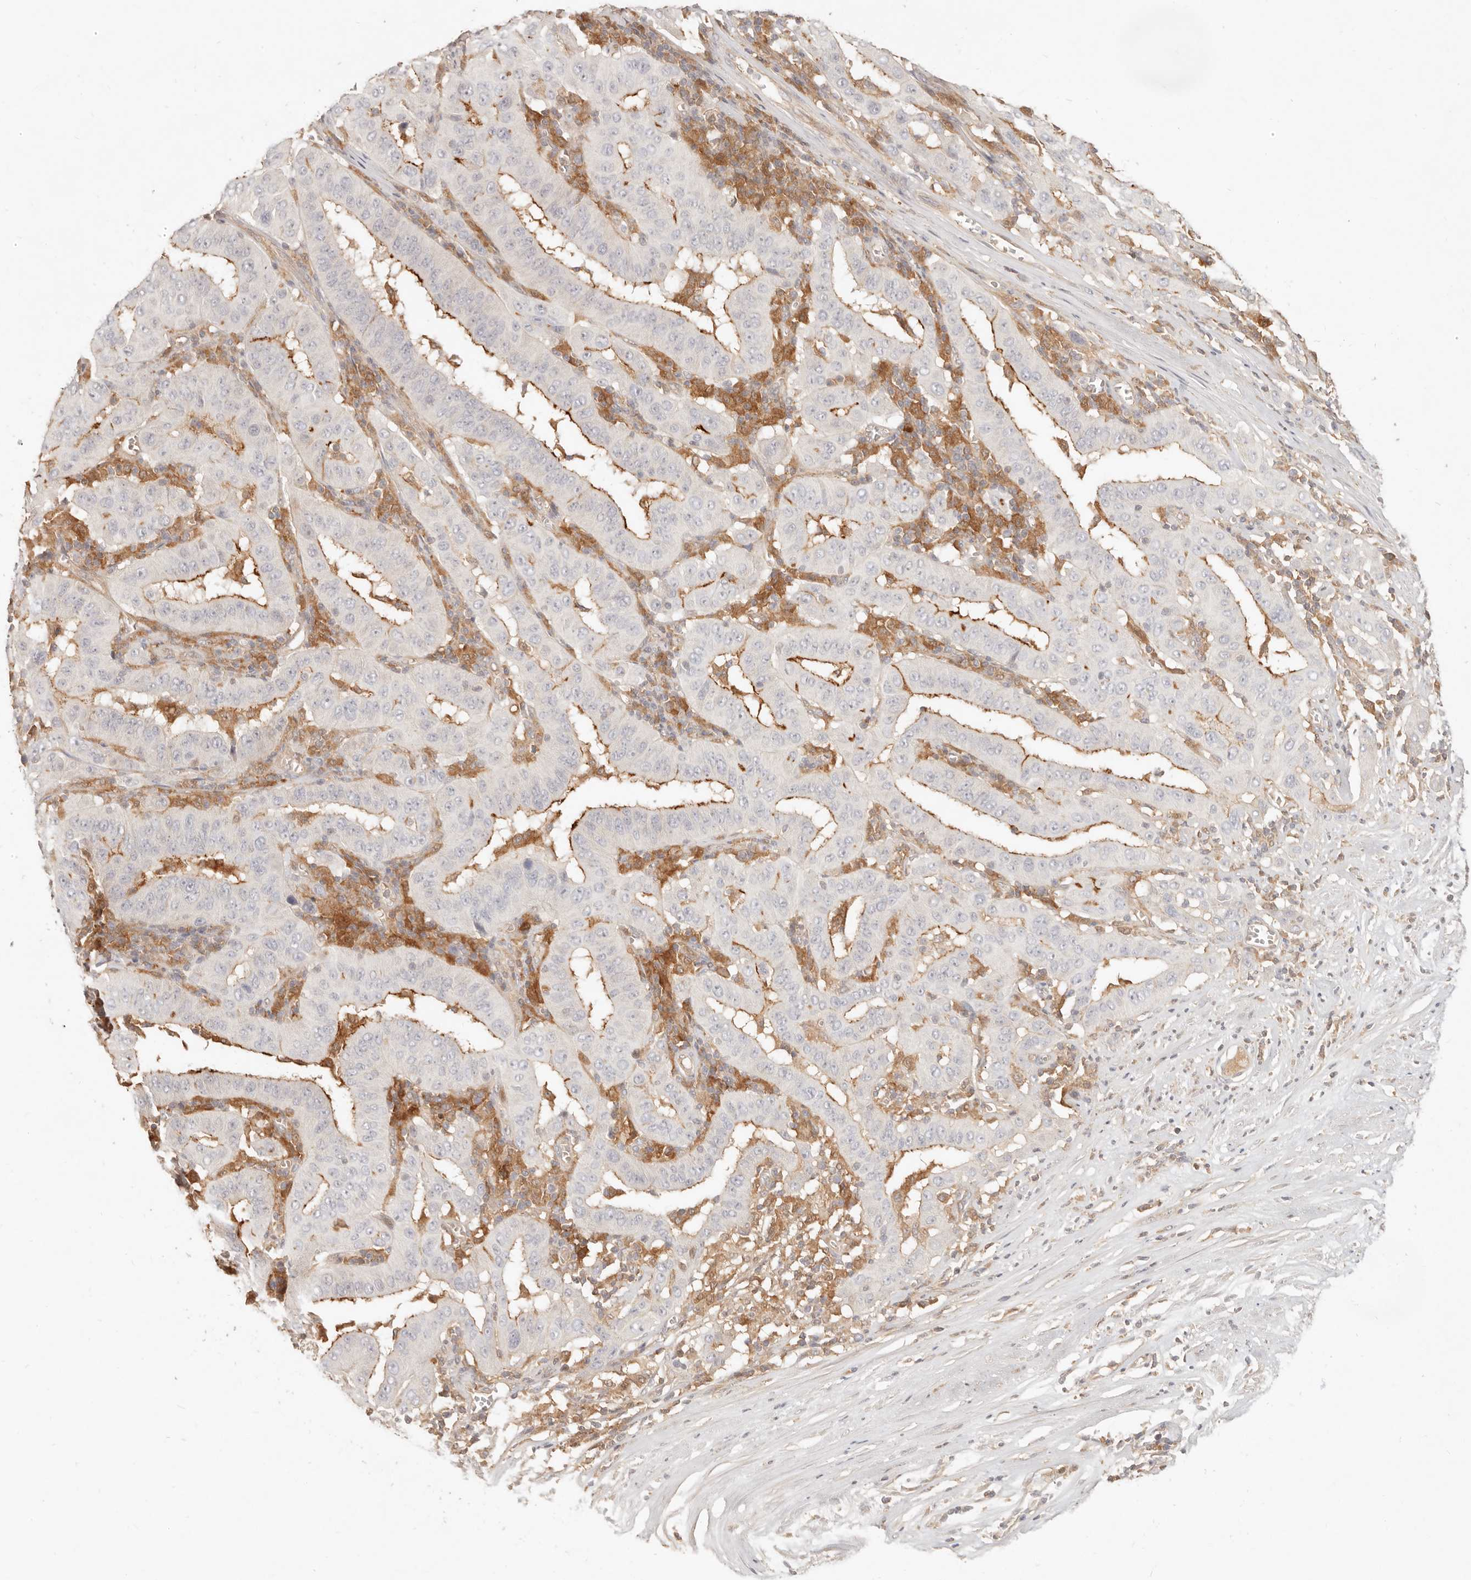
{"staining": {"intensity": "moderate", "quantity": "25%-75%", "location": "cytoplasmic/membranous"}, "tissue": "pancreatic cancer", "cell_type": "Tumor cells", "image_type": "cancer", "snomed": [{"axis": "morphology", "description": "Adenocarcinoma, NOS"}, {"axis": "topography", "description": "Pancreas"}], "caption": "Pancreatic cancer (adenocarcinoma) tissue reveals moderate cytoplasmic/membranous expression in about 25%-75% of tumor cells, visualized by immunohistochemistry.", "gene": "NECAP2", "patient": {"sex": "male", "age": 63}}